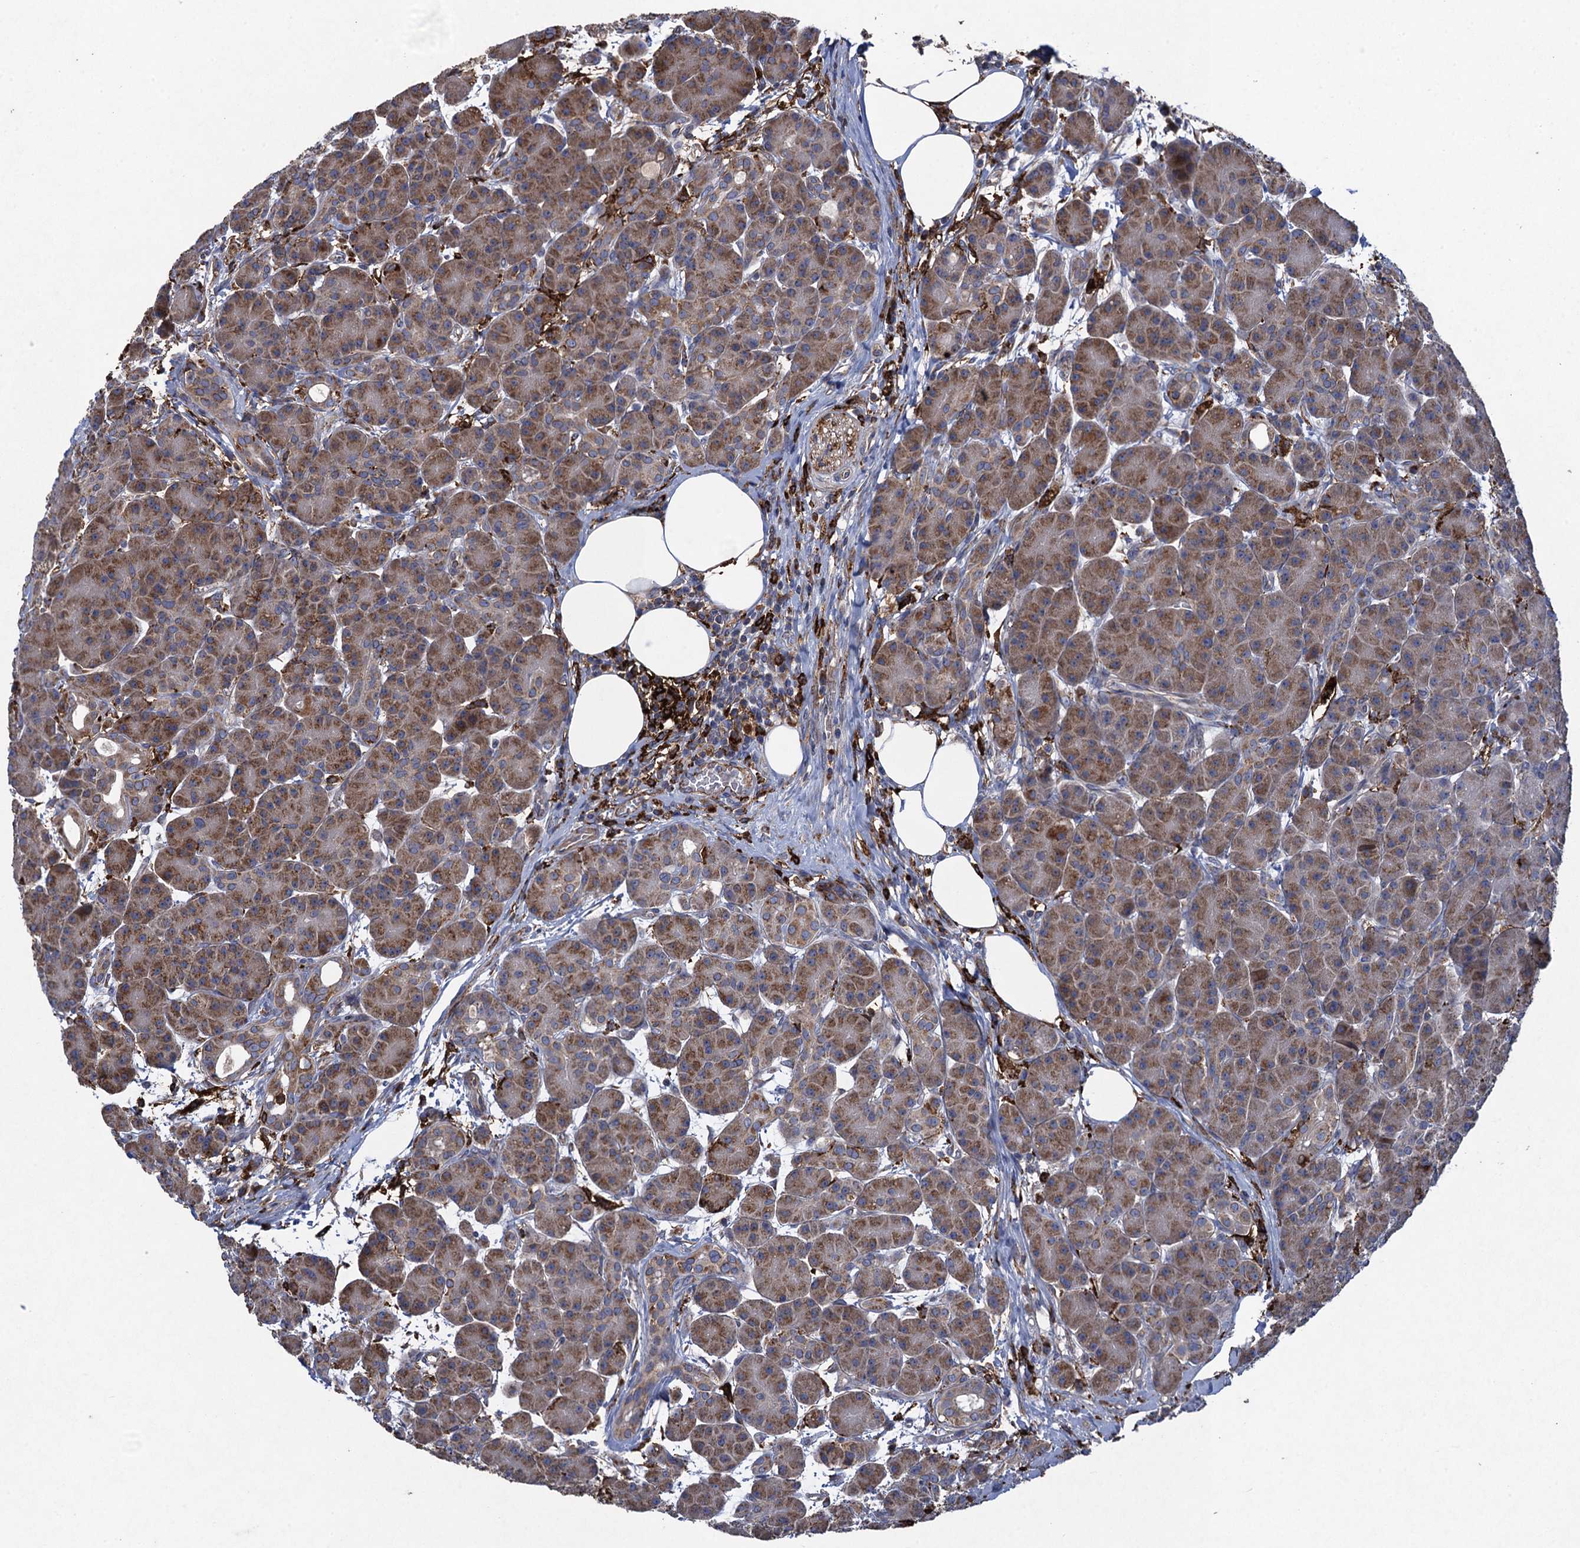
{"staining": {"intensity": "moderate", "quantity": ">75%", "location": "cytoplasmic/membranous"}, "tissue": "pancreas", "cell_type": "Exocrine glandular cells", "image_type": "normal", "snomed": [{"axis": "morphology", "description": "Normal tissue, NOS"}, {"axis": "topography", "description": "Pancreas"}], "caption": "Immunohistochemical staining of normal pancreas reveals medium levels of moderate cytoplasmic/membranous positivity in about >75% of exocrine glandular cells. Nuclei are stained in blue.", "gene": "TXNDC11", "patient": {"sex": "male", "age": 63}}